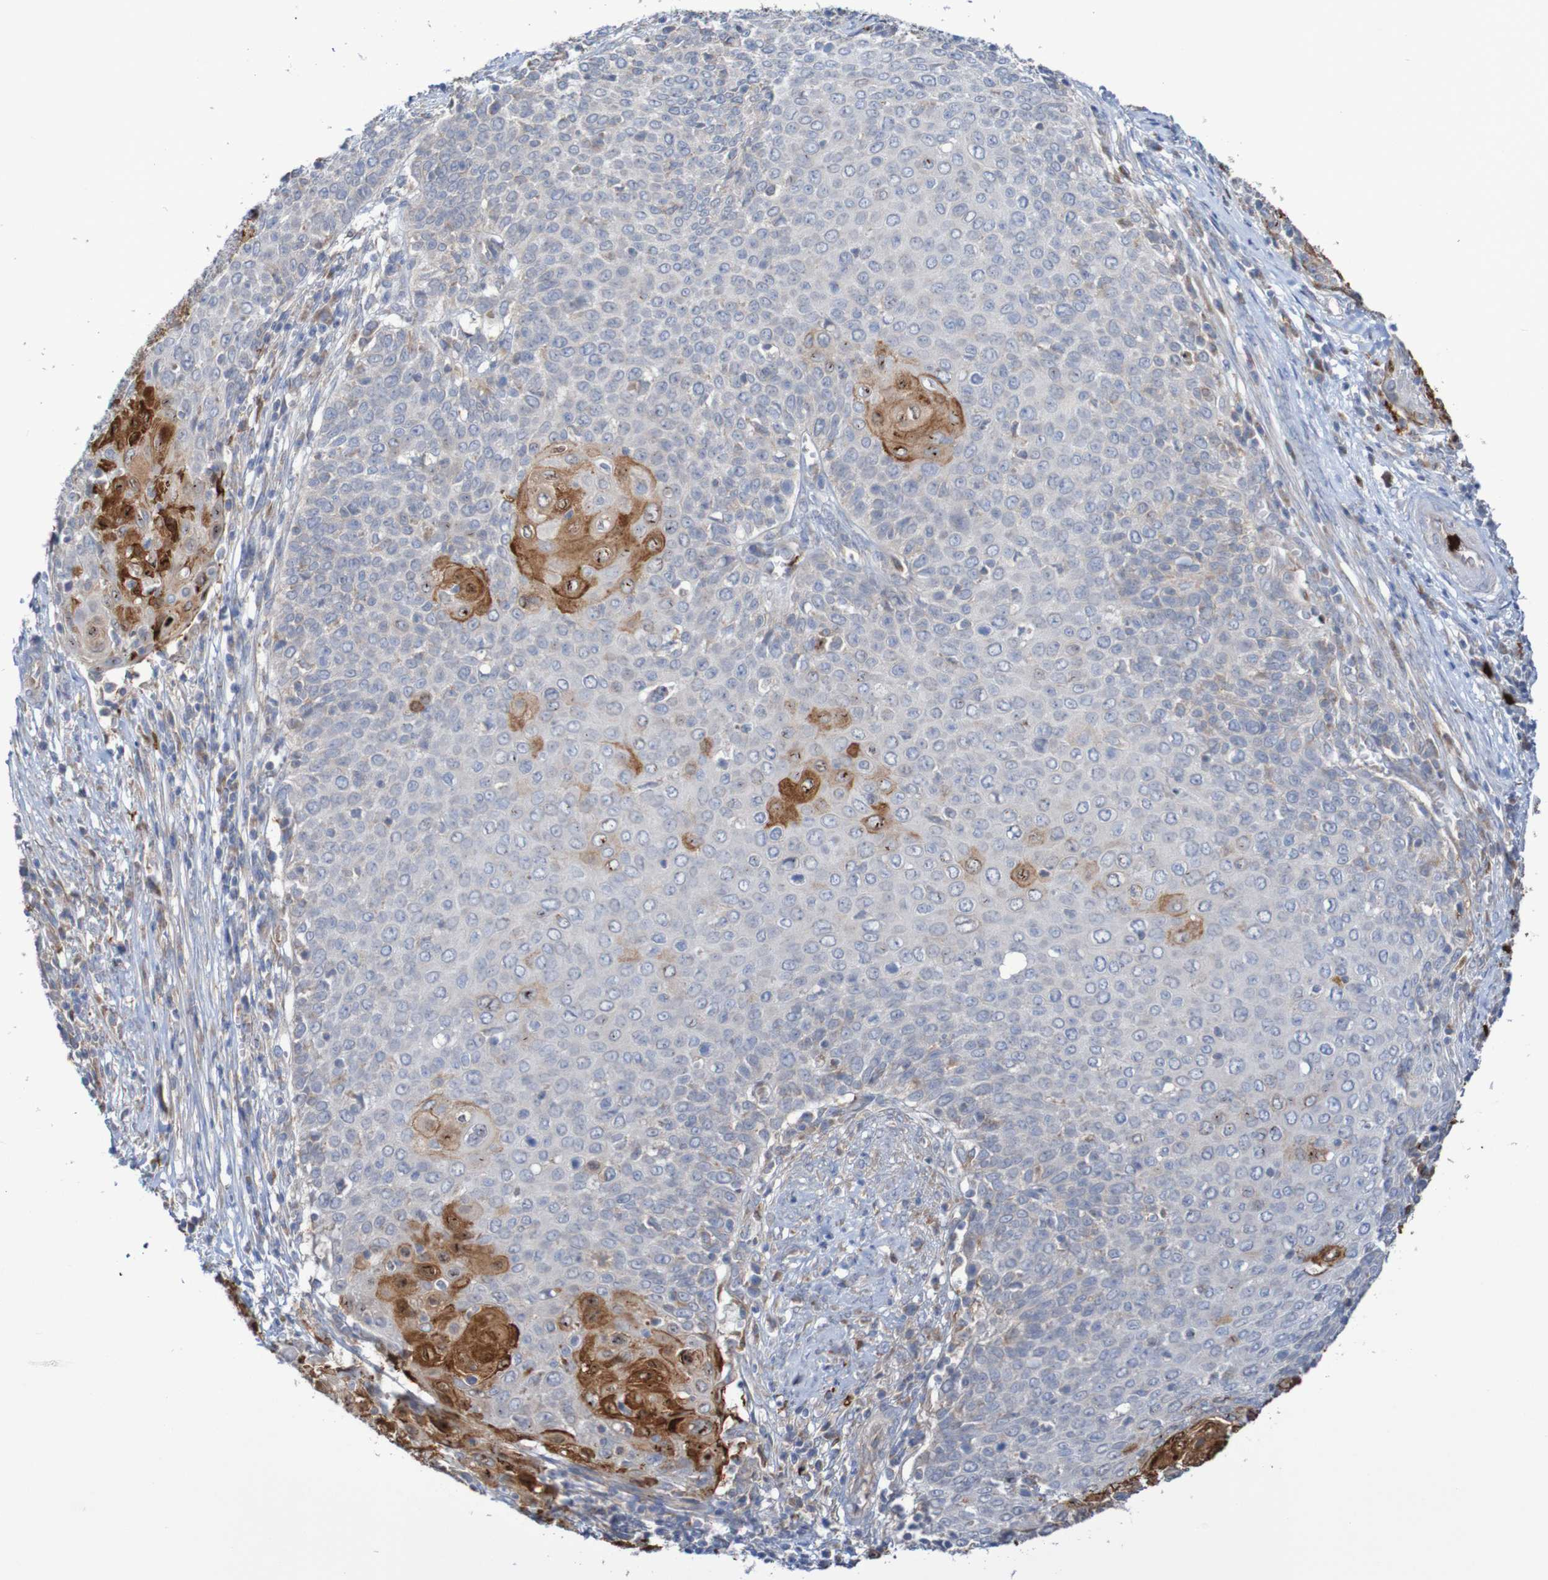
{"staining": {"intensity": "moderate", "quantity": "<25%", "location": "cytoplasmic/membranous"}, "tissue": "cervical cancer", "cell_type": "Tumor cells", "image_type": "cancer", "snomed": [{"axis": "morphology", "description": "Squamous cell carcinoma, NOS"}, {"axis": "topography", "description": "Cervix"}], "caption": "A photomicrograph of cervical cancer (squamous cell carcinoma) stained for a protein reveals moderate cytoplasmic/membranous brown staining in tumor cells.", "gene": "PARP4", "patient": {"sex": "female", "age": 39}}